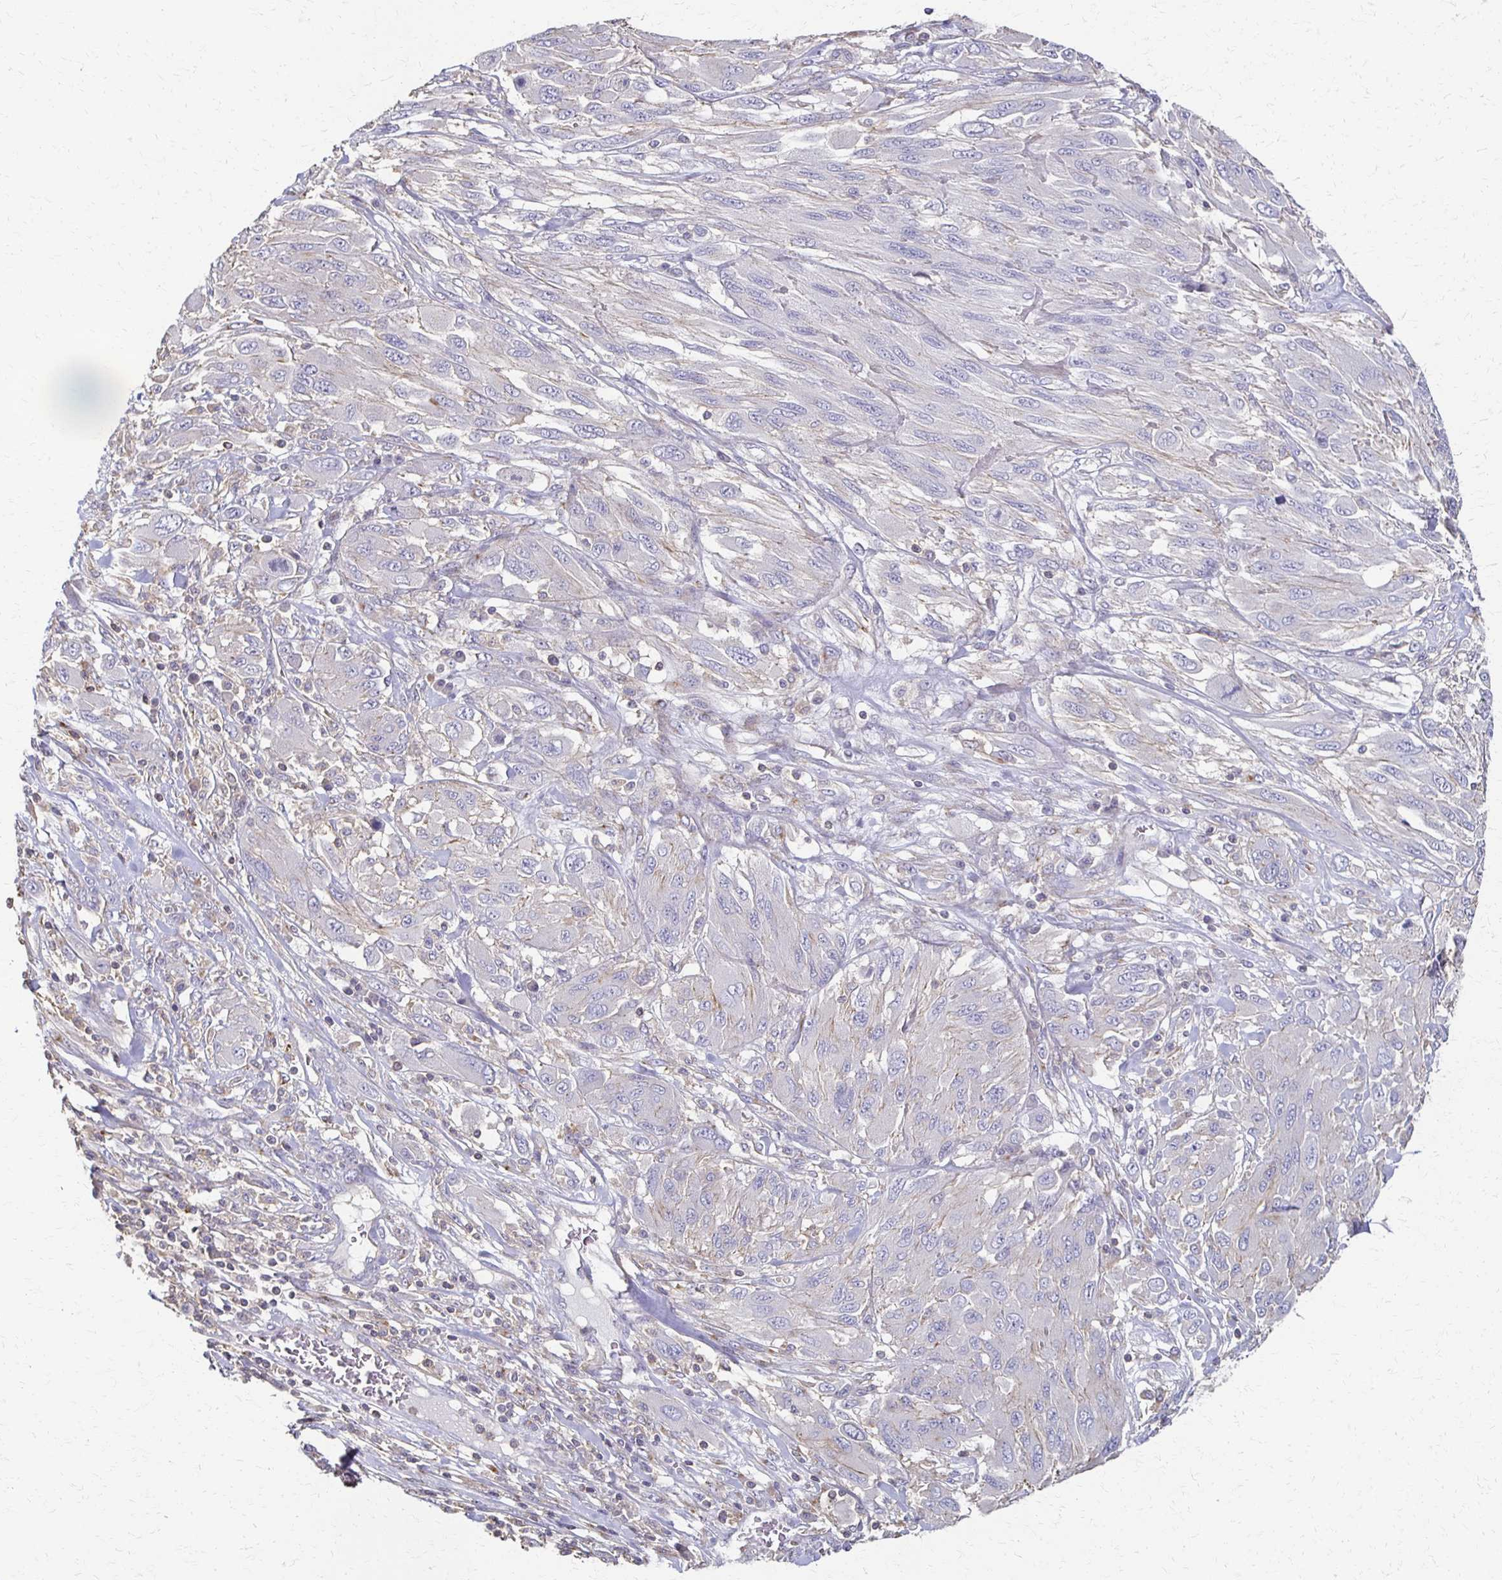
{"staining": {"intensity": "negative", "quantity": "none", "location": "none"}, "tissue": "melanoma", "cell_type": "Tumor cells", "image_type": "cancer", "snomed": [{"axis": "morphology", "description": "Malignant melanoma, NOS"}, {"axis": "topography", "description": "Skin"}], "caption": "High magnification brightfield microscopy of melanoma stained with DAB (3,3'-diaminobenzidine) (brown) and counterstained with hematoxylin (blue): tumor cells show no significant staining.", "gene": "C1QTNF7", "patient": {"sex": "female", "age": 91}}